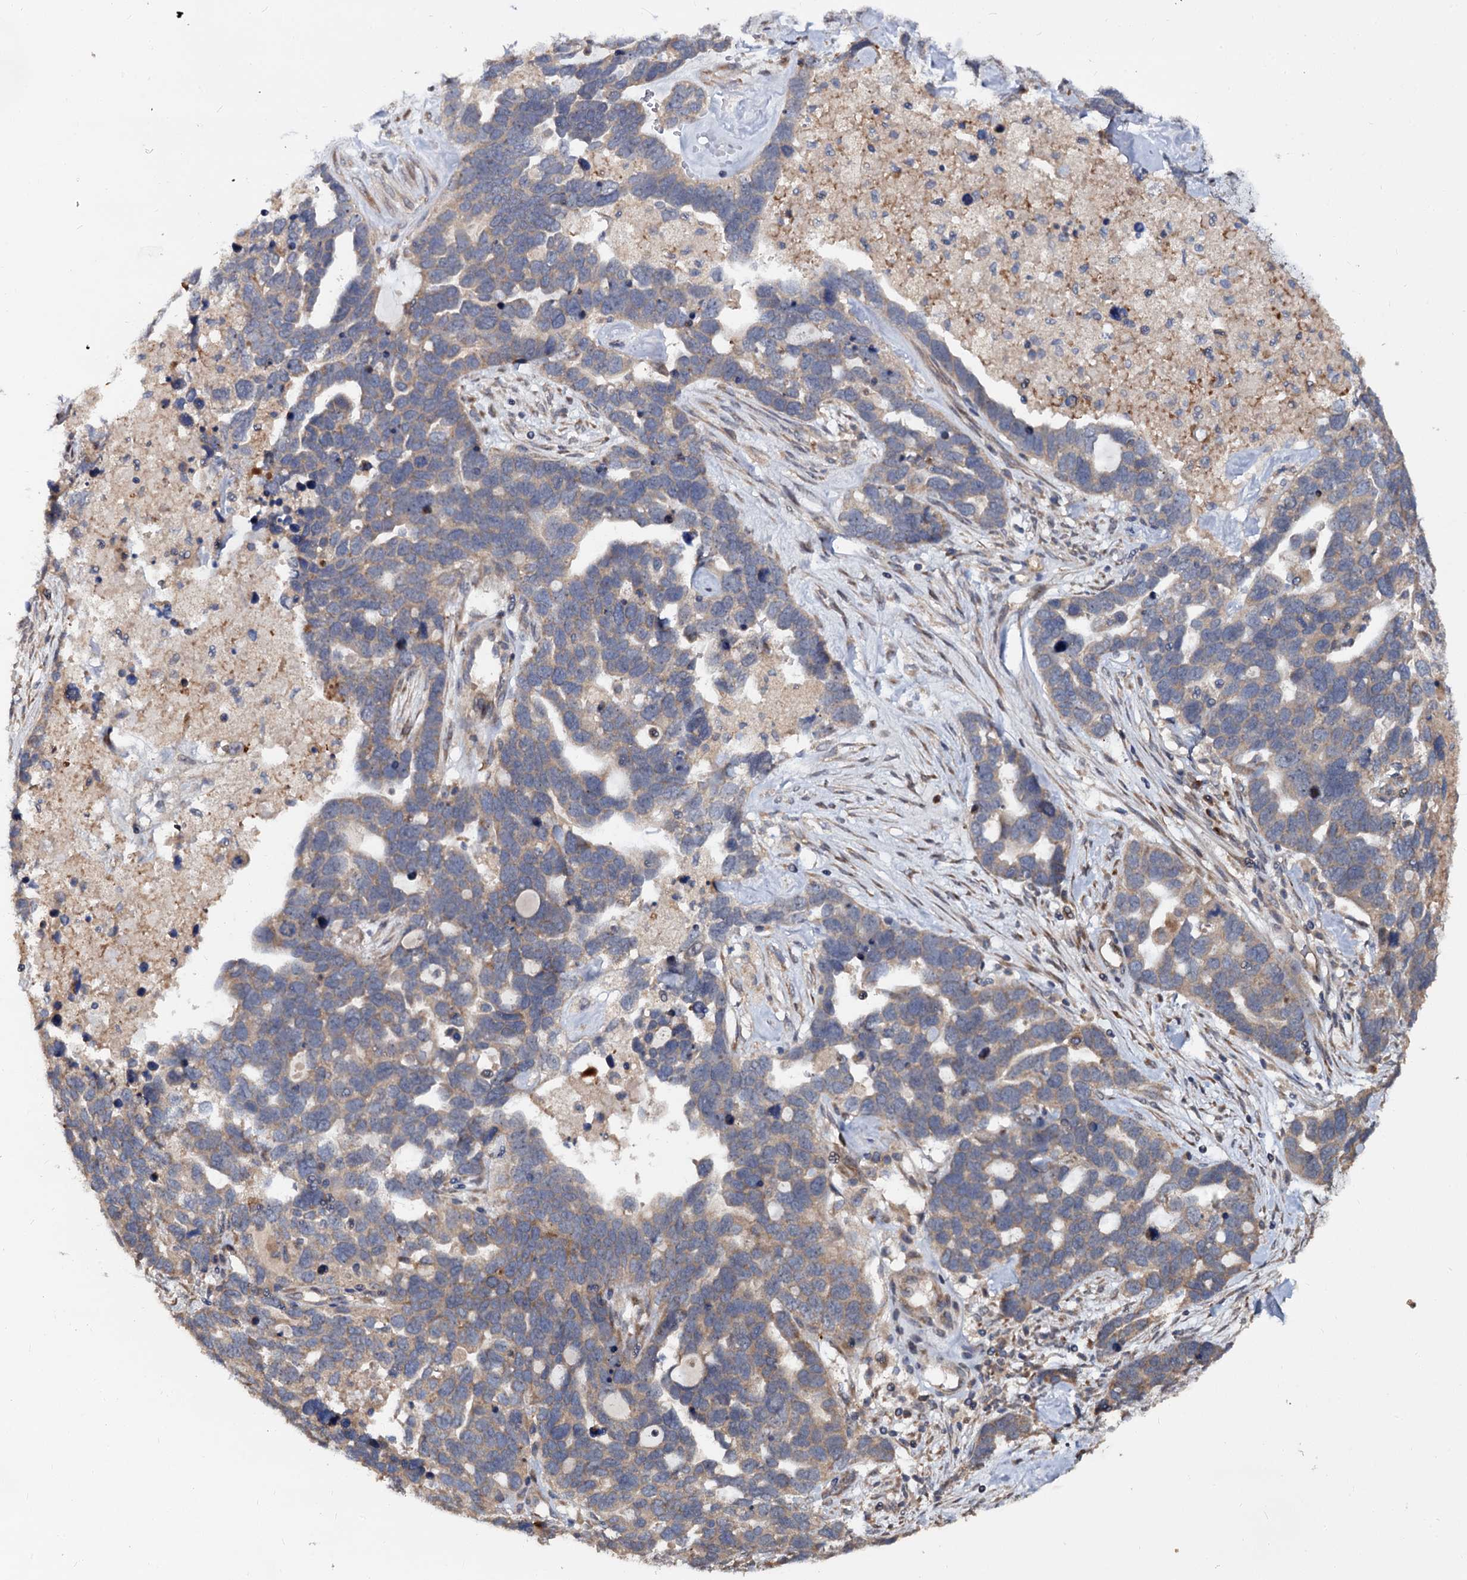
{"staining": {"intensity": "weak", "quantity": "25%-75%", "location": "cytoplasmic/membranous"}, "tissue": "ovarian cancer", "cell_type": "Tumor cells", "image_type": "cancer", "snomed": [{"axis": "morphology", "description": "Cystadenocarcinoma, serous, NOS"}, {"axis": "topography", "description": "Ovary"}], "caption": "Protein expression analysis of human ovarian cancer (serous cystadenocarcinoma) reveals weak cytoplasmic/membranous expression in approximately 25%-75% of tumor cells.", "gene": "WWC3", "patient": {"sex": "female", "age": 54}}